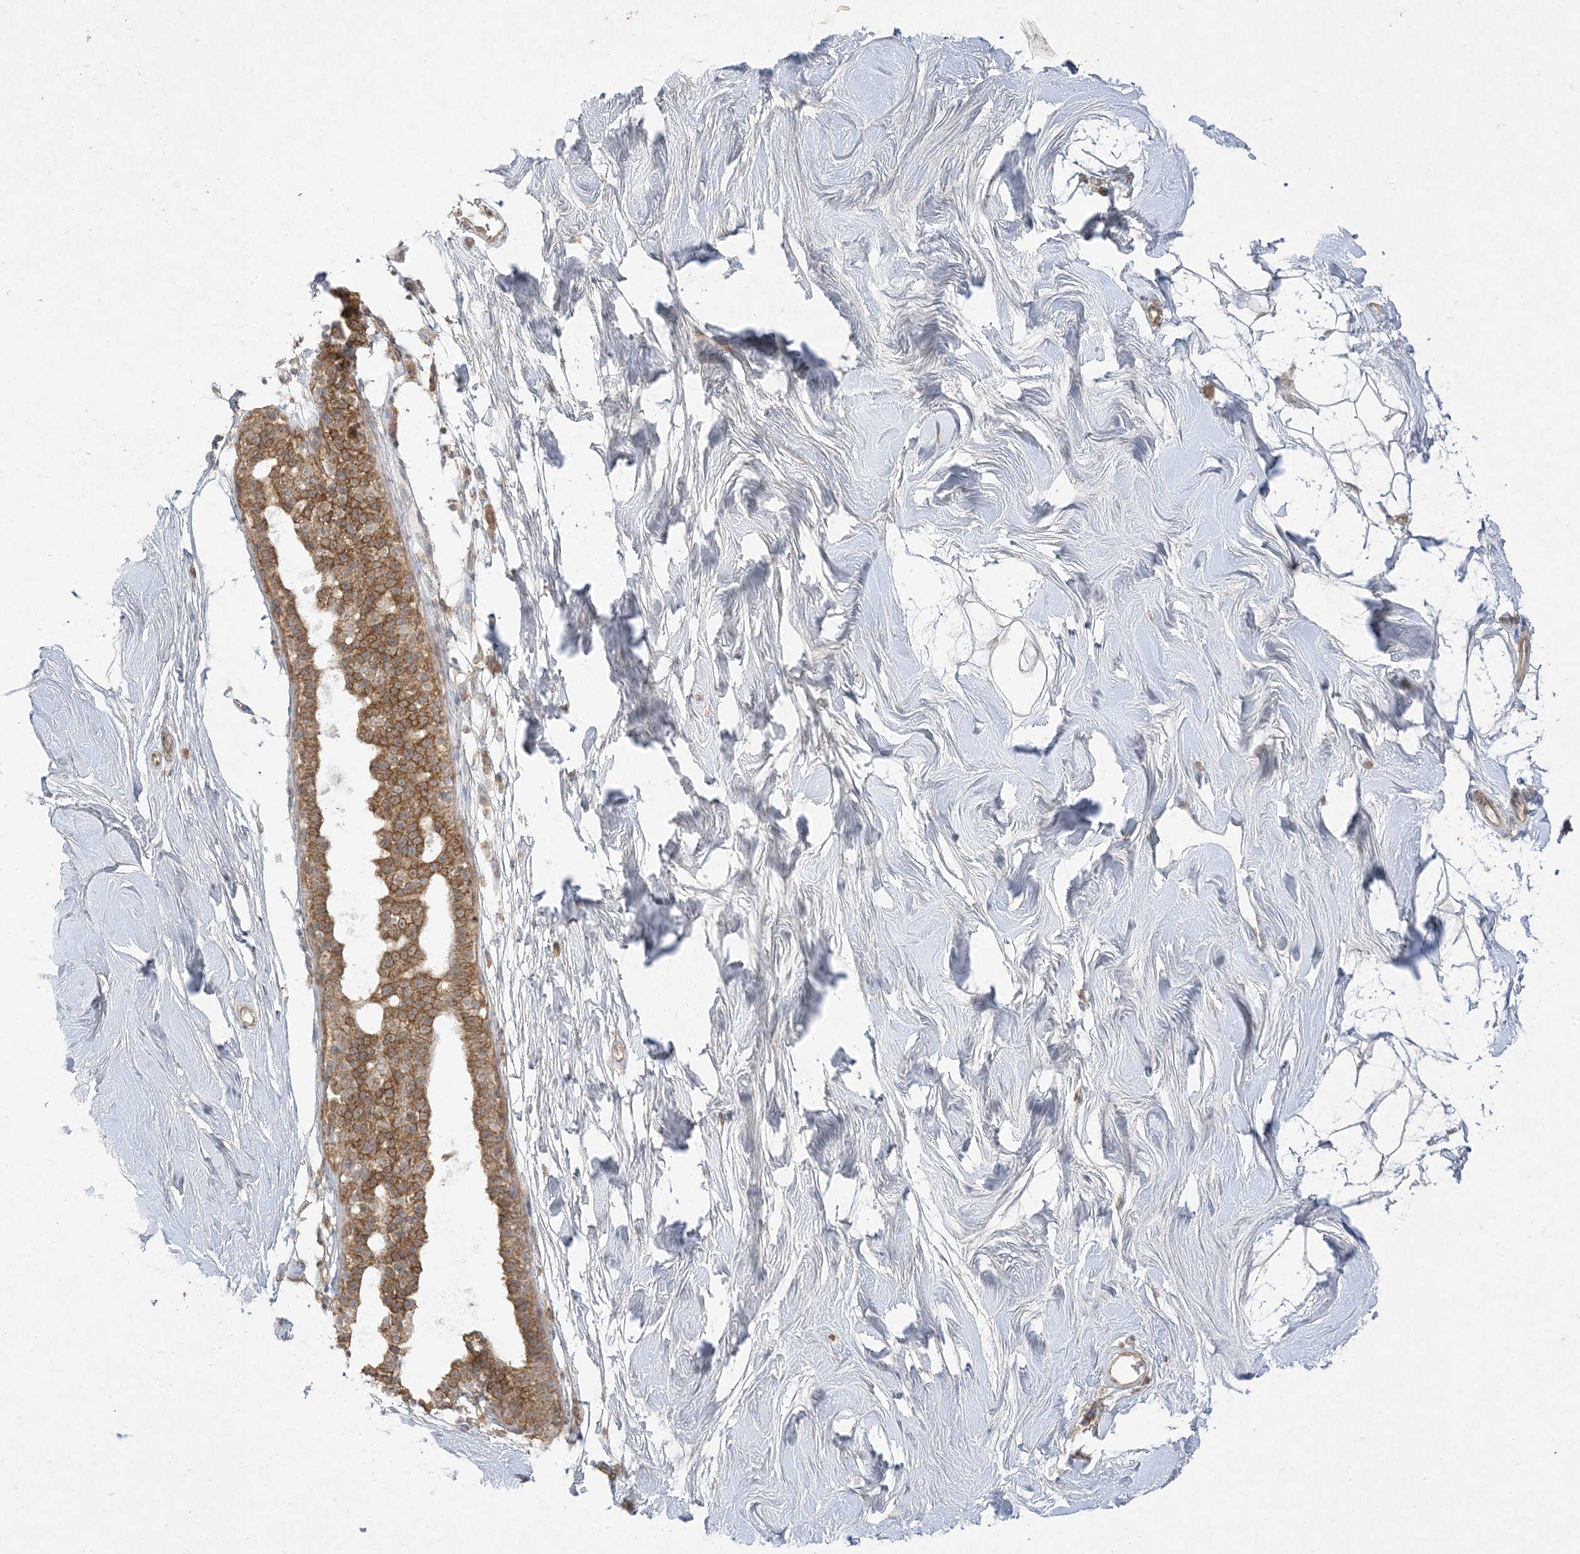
{"staining": {"intensity": "weak", "quantity": "25%-75%", "location": "cytoplasmic/membranous"}, "tissue": "breast", "cell_type": "Adipocytes", "image_type": "normal", "snomed": [{"axis": "morphology", "description": "Normal tissue, NOS"}, {"axis": "topography", "description": "Breast"}], "caption": "Immunohistochemistry (IHC) histopathology image of benign breast stained for a protein (brown), which reveals low levels of weak cytoplasmic/membranous positivity in approximately 25%-75% of adipocytes.", "gene": "UBE2C", "patient": {"sex": "female", "age": 26}}